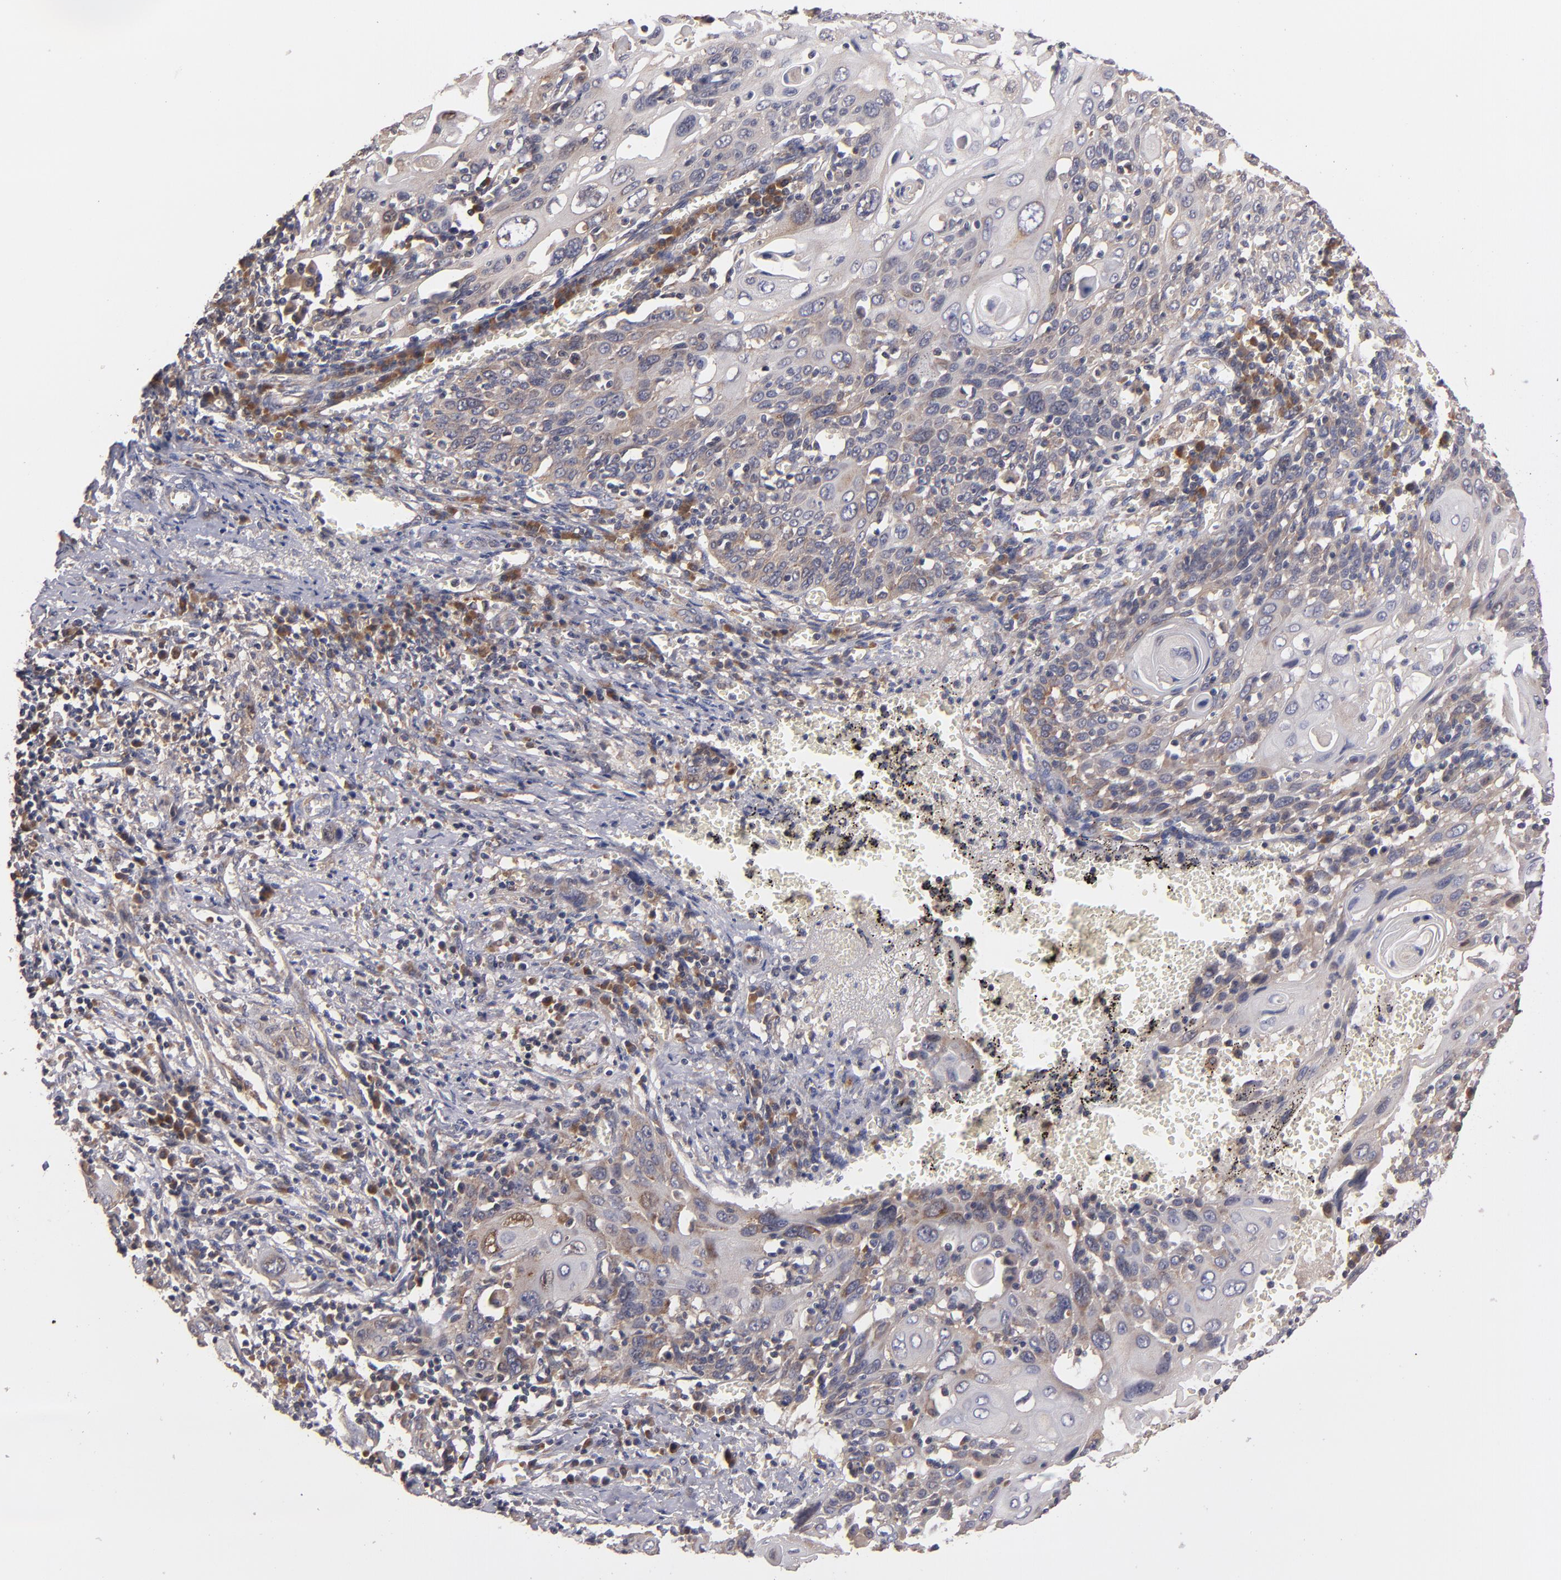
{"staining": {"intensity": "moderate", "quantity": "25%-75%", "location": "cytoplasmic/membranous"}, "tissue": "cervical cancer", "cell_type": "Tumor cells", "image_type": "cancer", "snomed": [{"axis": "morphology", "description": "Squamous cell carcinoma, NOS"}, {"axis": "topography", "description": "Cervix"}], "caption": "Moderate cytoplasmic/membranous protein positivity is present in about 25%-75% of tumor cells in cervical cancer.", "gene": "UPF3B", "patient": {"sex": "female", "age": 54}}